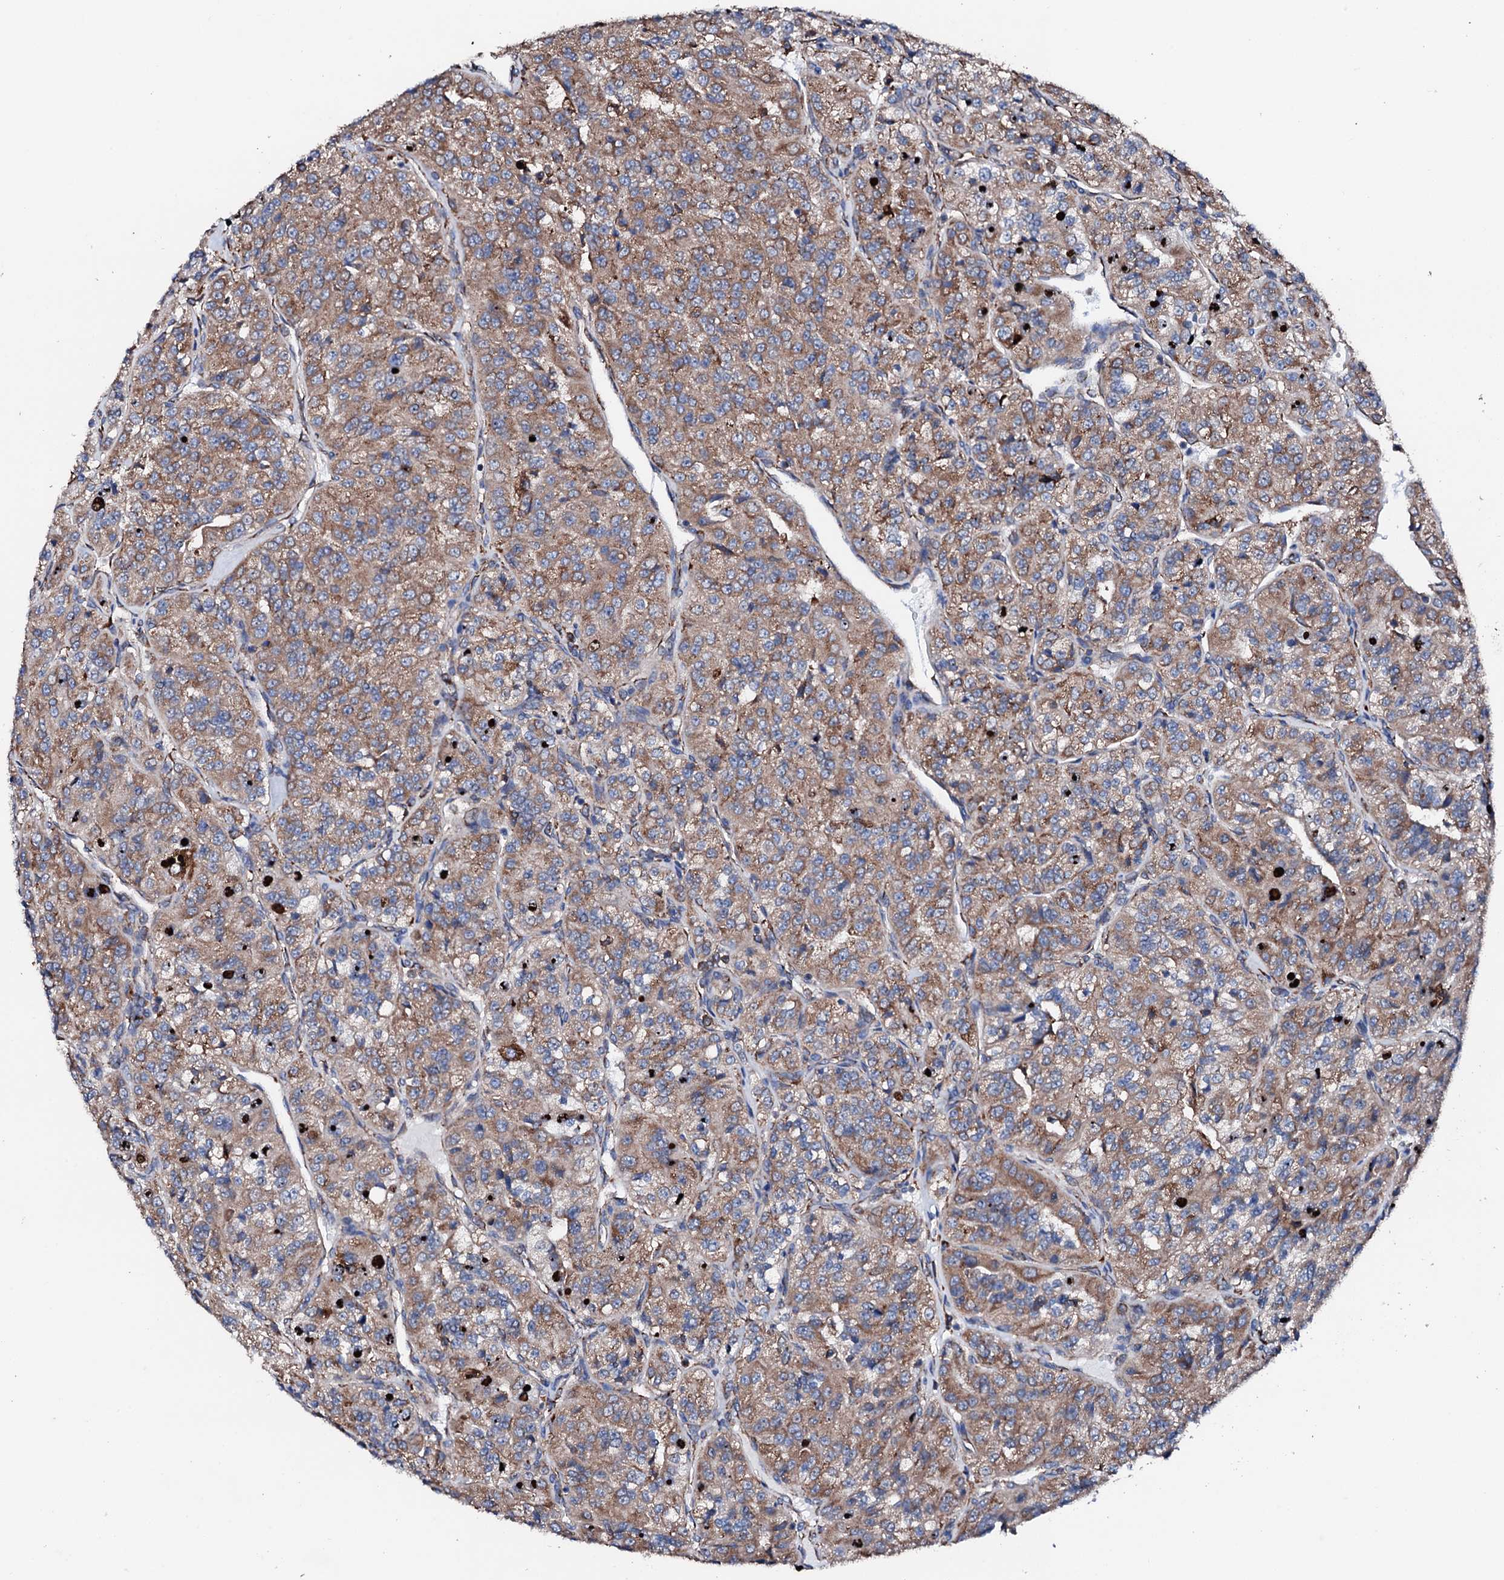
{"staining": {"intensity": "moderate", "quantity": ">75%", "location": "cytoplasmic/membranous"}, "tissue": "renal cancer", "cell_type": "Tumor cells", "image_type": "cancer", "snomed": [{"axis": "morphology", "description": "Adenocarcinoma, NOS"}, {"axis": "topography", "description": "Kidney"}], "caption": "A micrograph of renal cancer (adenocarcinoma) stained for a protein shows moderate cytoplasmic/membranous brown staining in tumor cells.", "gene": "AMDHD1", "patient": {"sex": "female", "age": 63}}